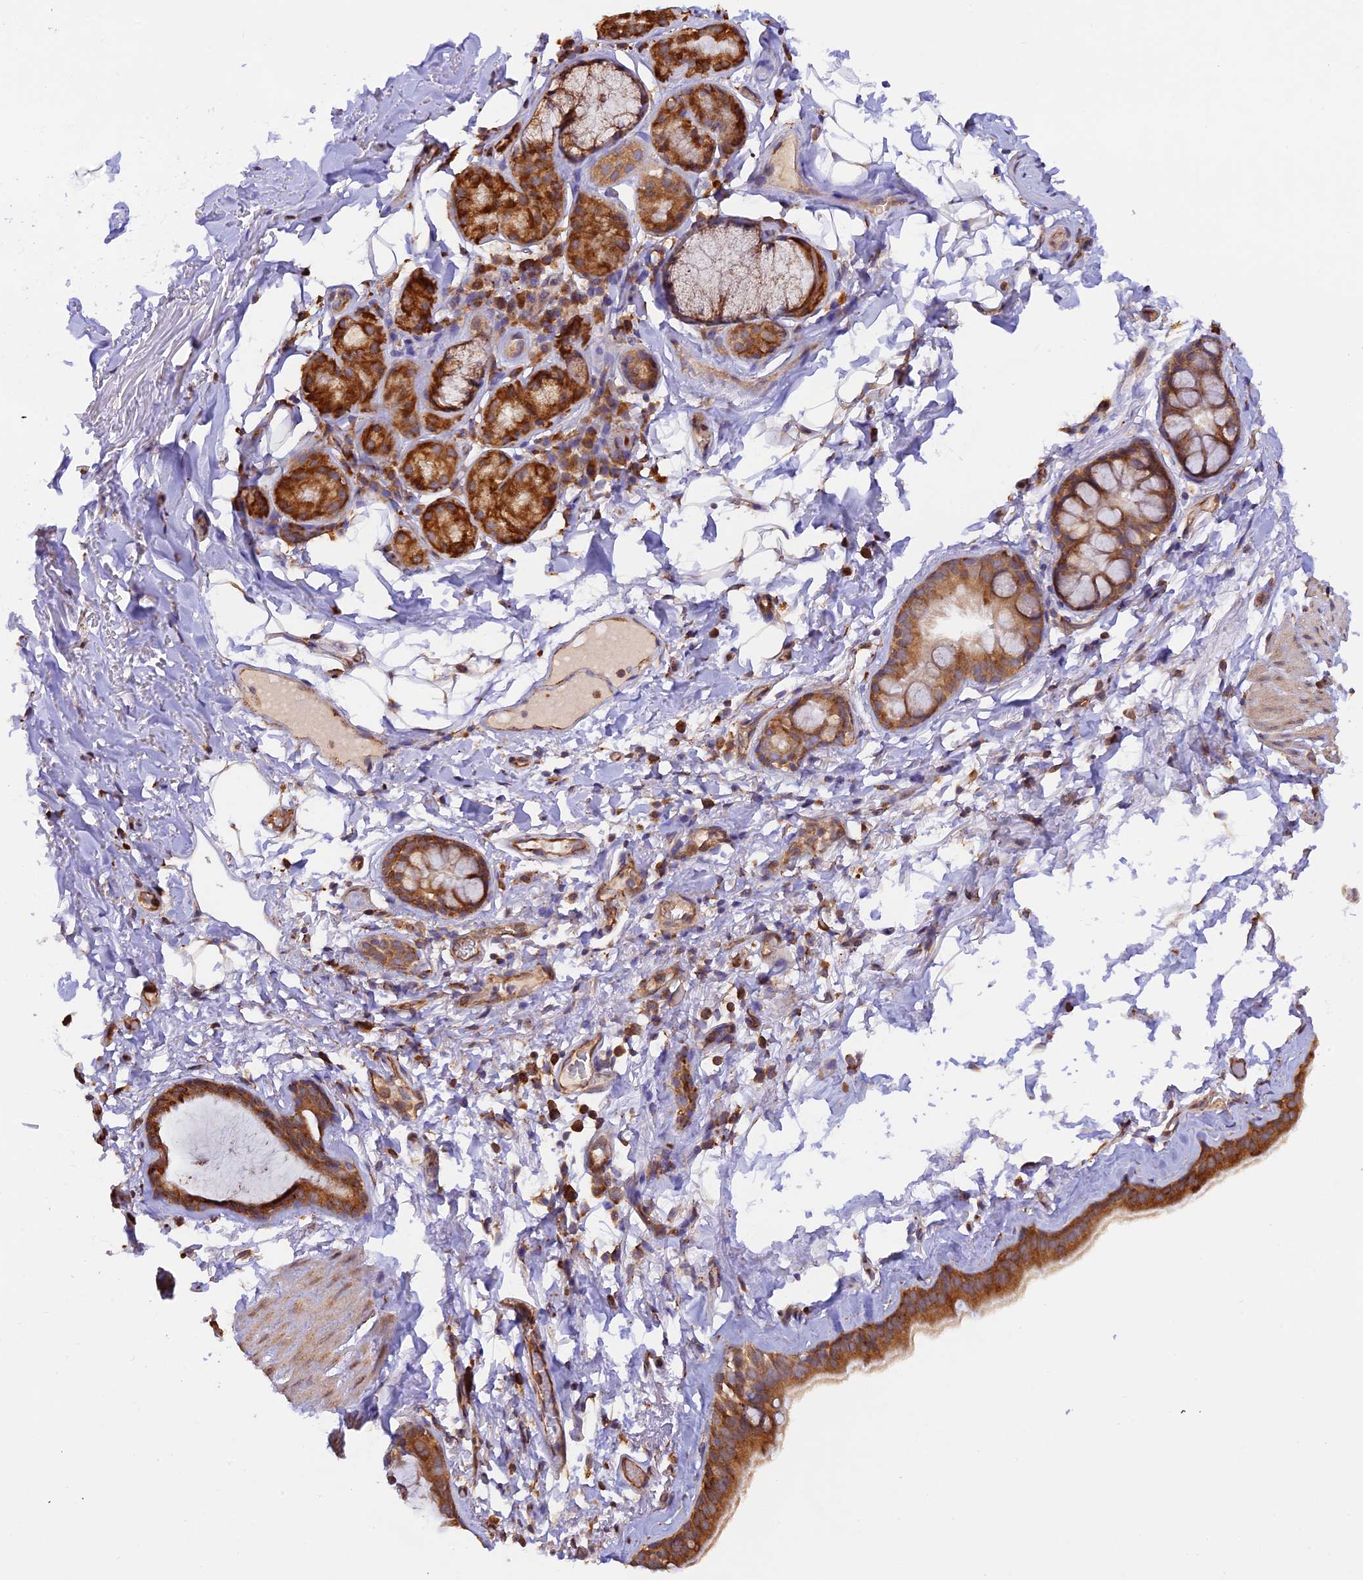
{"staining": {"intensity": "strong", "quantity": ">75%", "location": "cytoplasmic/membranous"}, "tissue": "bronchus", "cell_type": "Respiratory epithelial cells", "image_type": "normal", "snomed": [{"axis": "morphology", "description": "Normal tissue, NOS"}, {"axis": "topography", "description": "Cartilage tissue"}], "caption": "Protein expression analysis of unremarkable bronchus demonstrates strong cytoplasmic/membranous positivity in approximately >75% of respiratory epithelial cells. Ihc stains the protein in brown and the nuclei are stained blue.", "gene": "RPL5", "patient": {"sex": "male", "age": 63}}